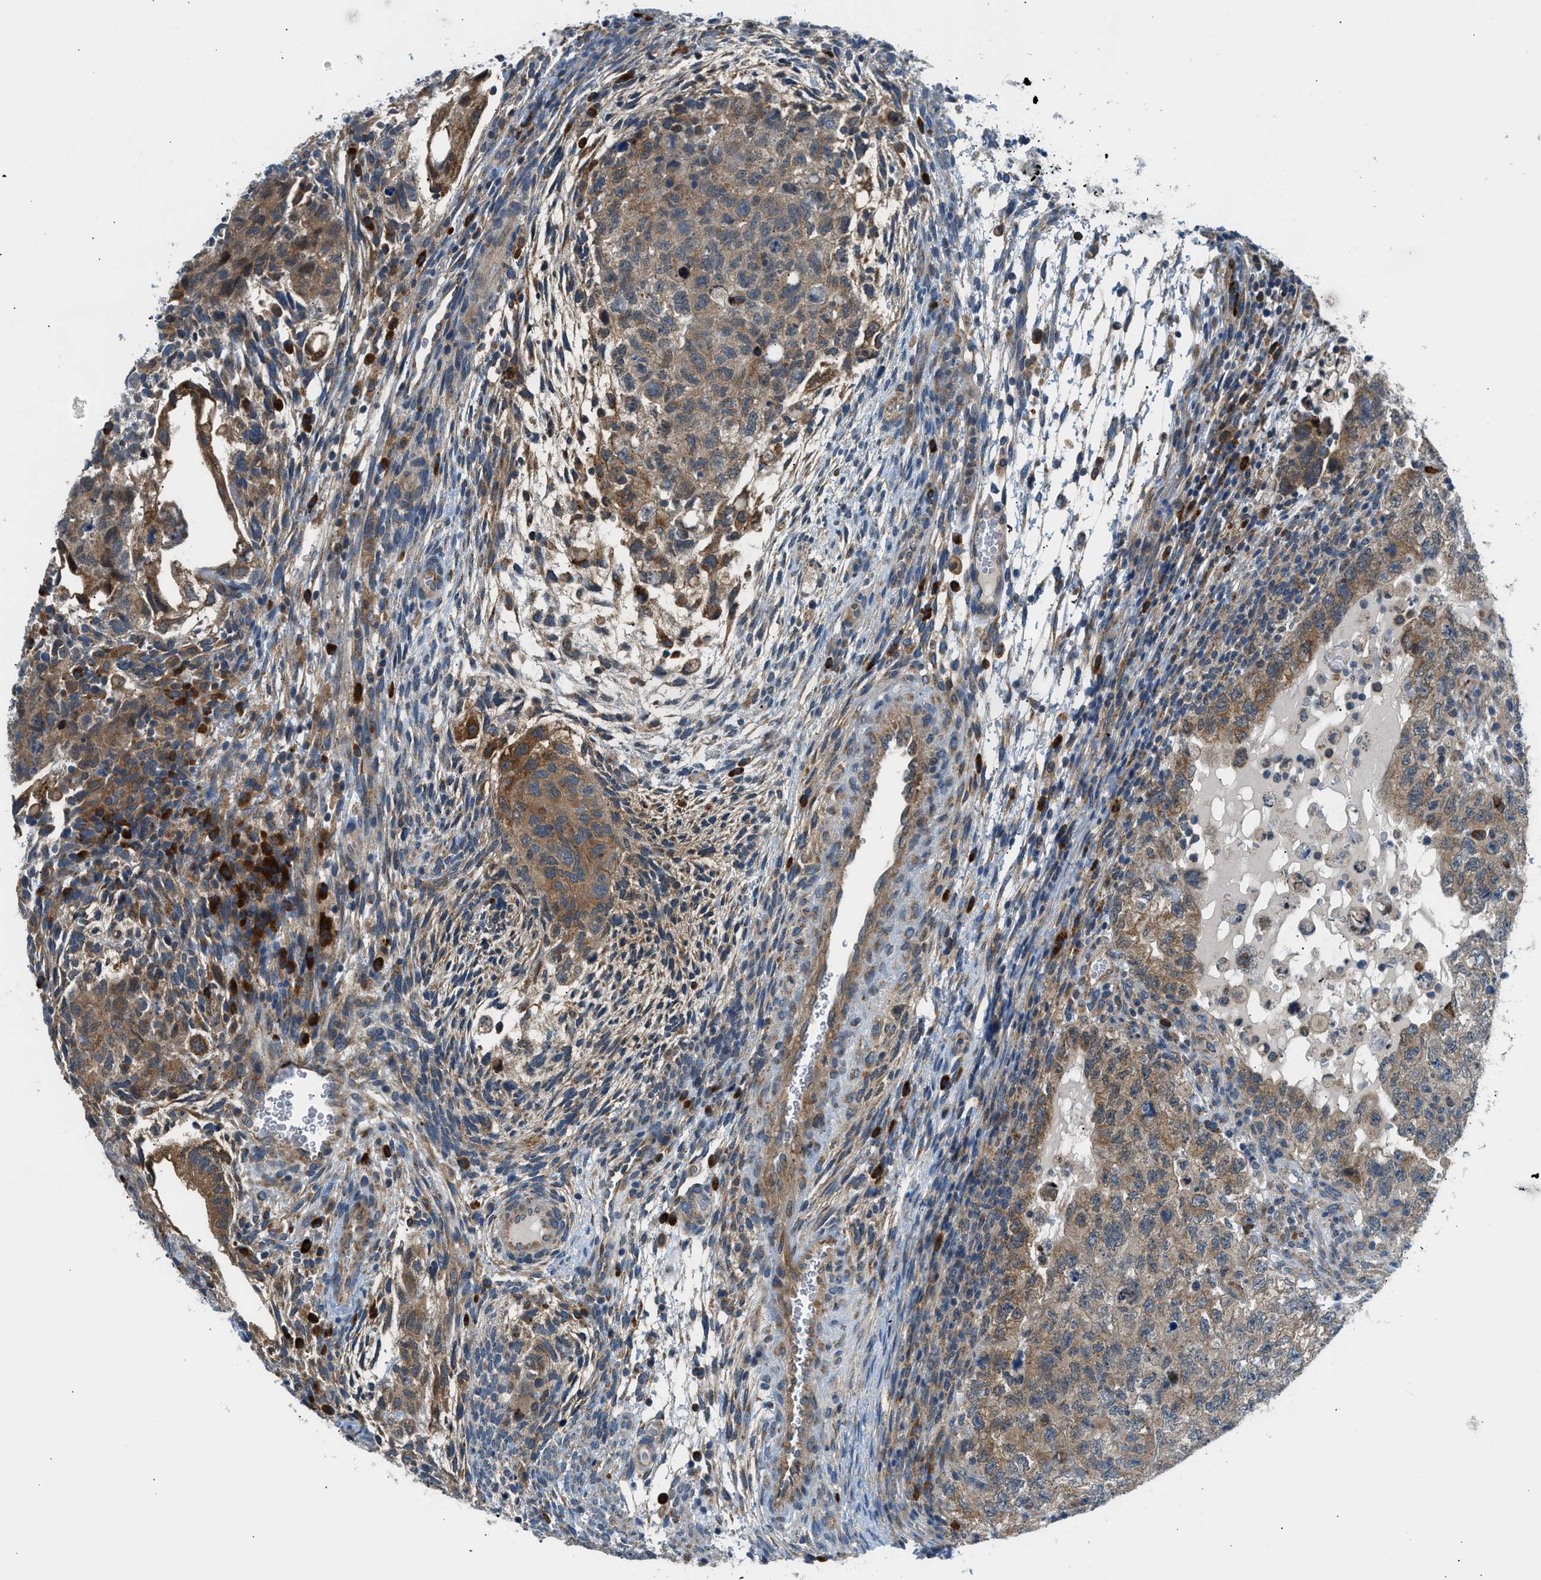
{"staining": {"intensity": "moderate", "quantity": "25%-75%", "location": "cytoplasmic/membranous"}, "tissue": "testis cancer", "cell_type": "Tumor cells", "image_type": "cancer", "snomed": [{"axis": "morphology", "description": "Carcinoma, Embryonal, NOS"}, {"axis": "topography", "description": "Testis"}], "caption": "Immunohistochemistry of human embryonal carcinoma (testis) demonstrates medium levels of moderate cytoplasmic/membranous staining in about 25%-75% of tumor cells. Immunohistochemistry stains the protein in brown and the nuclei are stained blue.", "gene": "EDARADD", "patient": {"sex": "male", "age": 36}}